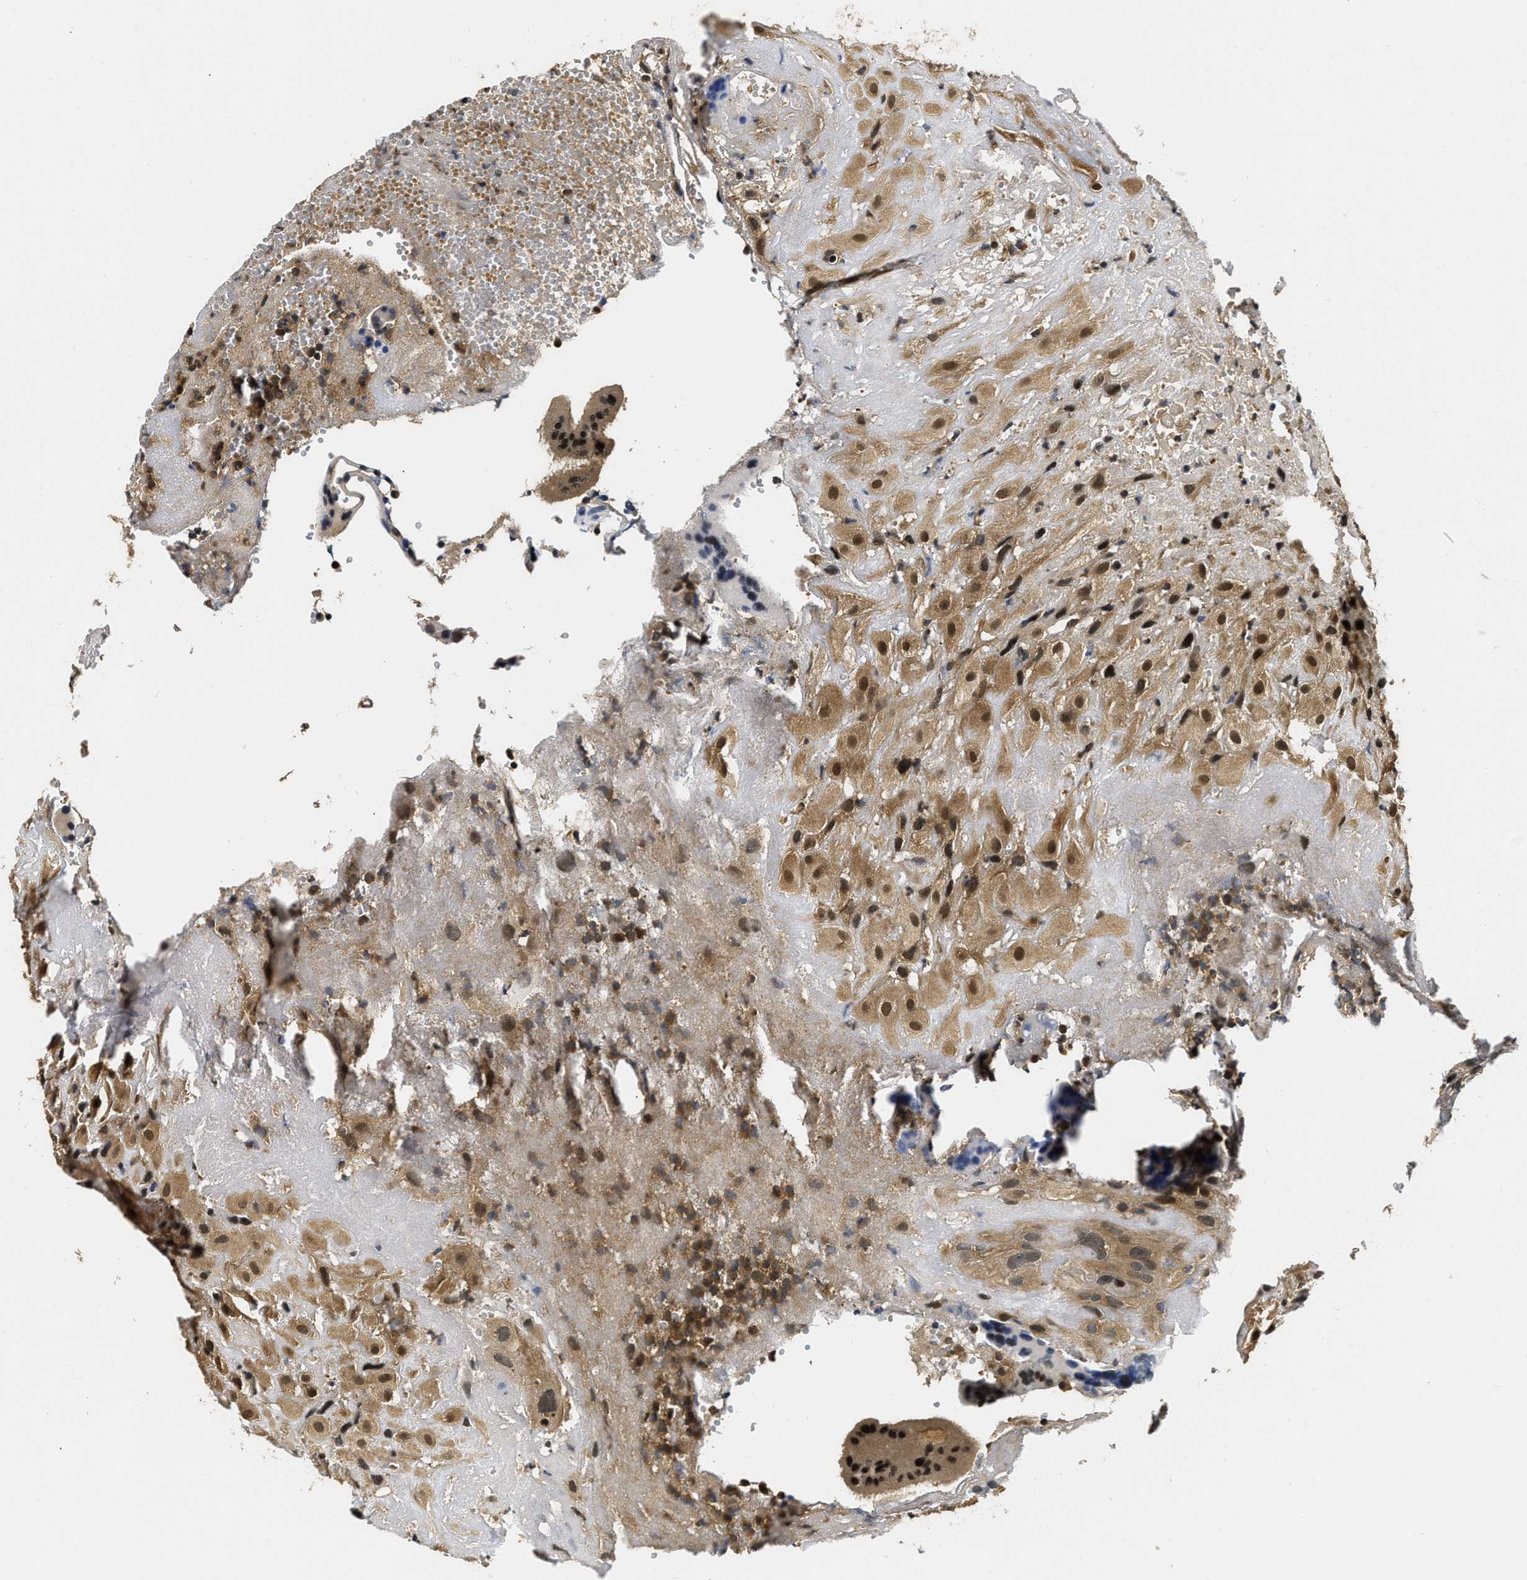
{"staining": {"intensity": "moderate", "quantity": ">75%", "location": "cytoplasmic/membranous,nuclear"}, "tissue": "placenta", "cell_type": "Decidual cells", "image_type": "normal", "snomed": [{"axis": "morphology", "description": "Normal tissue, NOS"}, {"axis": "topography", "description": "Placenta"}], "caption": "Immunohistochemistry (IHC) photomicrograph of normal placenta stained for a protein (brown), which displays medium levels of moderate cytoplasmic/membranous,nuclear expression in approximately >75% of decidual cells.", "gene": "ADSL", "patient": {"sex": "female", "age": 18}}